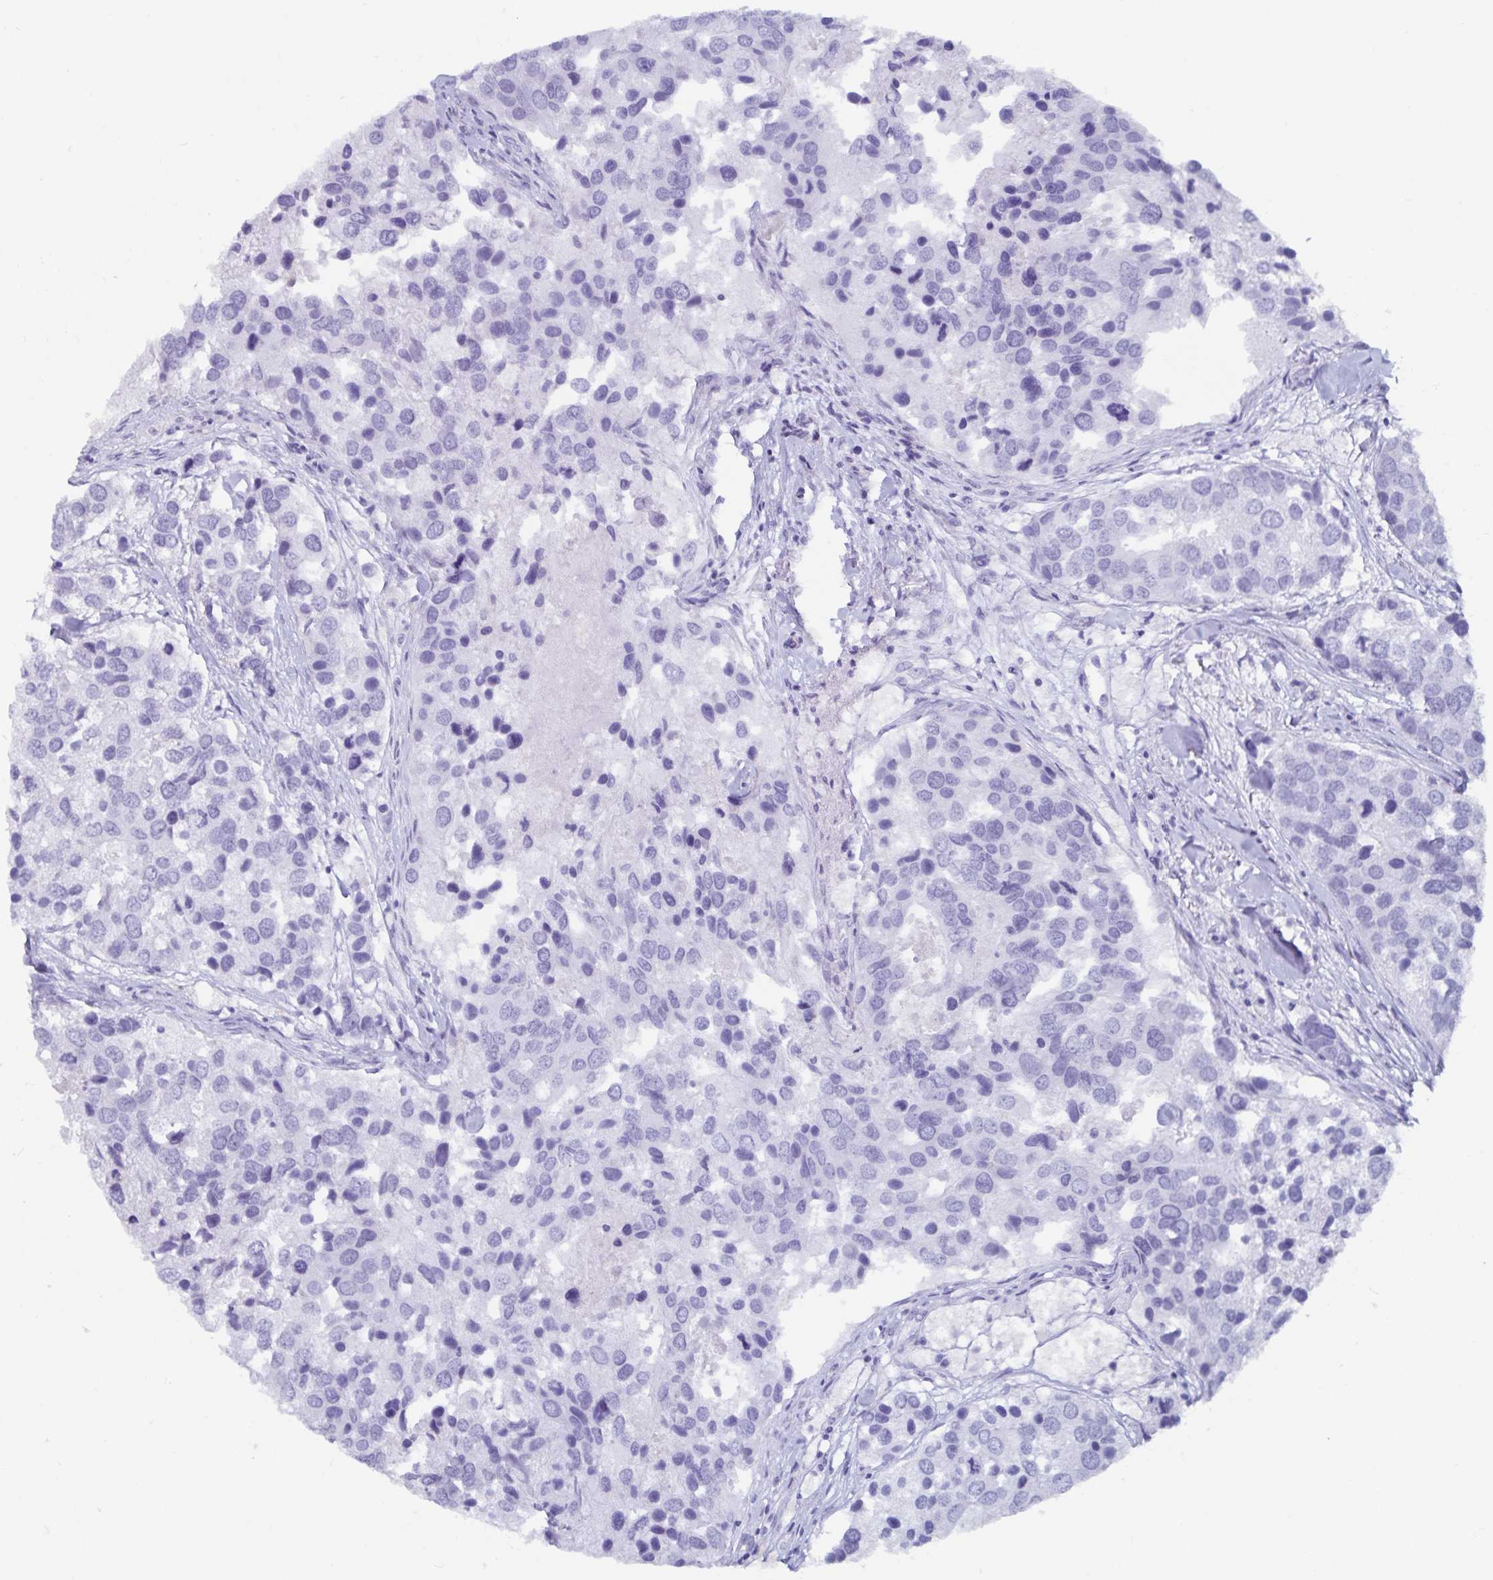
{"staining": {"intensity": "negative", "quantity": "none", "location": "none"}, "tissue": "breast cancer", "cell_type": "Tumor cells", "image_type": "cancer", "snomed": [{"axis": "morphology", "description": "Duct carcinoma"}, {"axis": "topography", "description": "Breast"}], "caption": "Breast cancer (infiltrating ductal carcinoma) stained for a protein using immunohistochemistry (IHC) reveals no staining tumor cells.", "gene": "GPR137", "patient": {"sex": "female", "age": 83}}